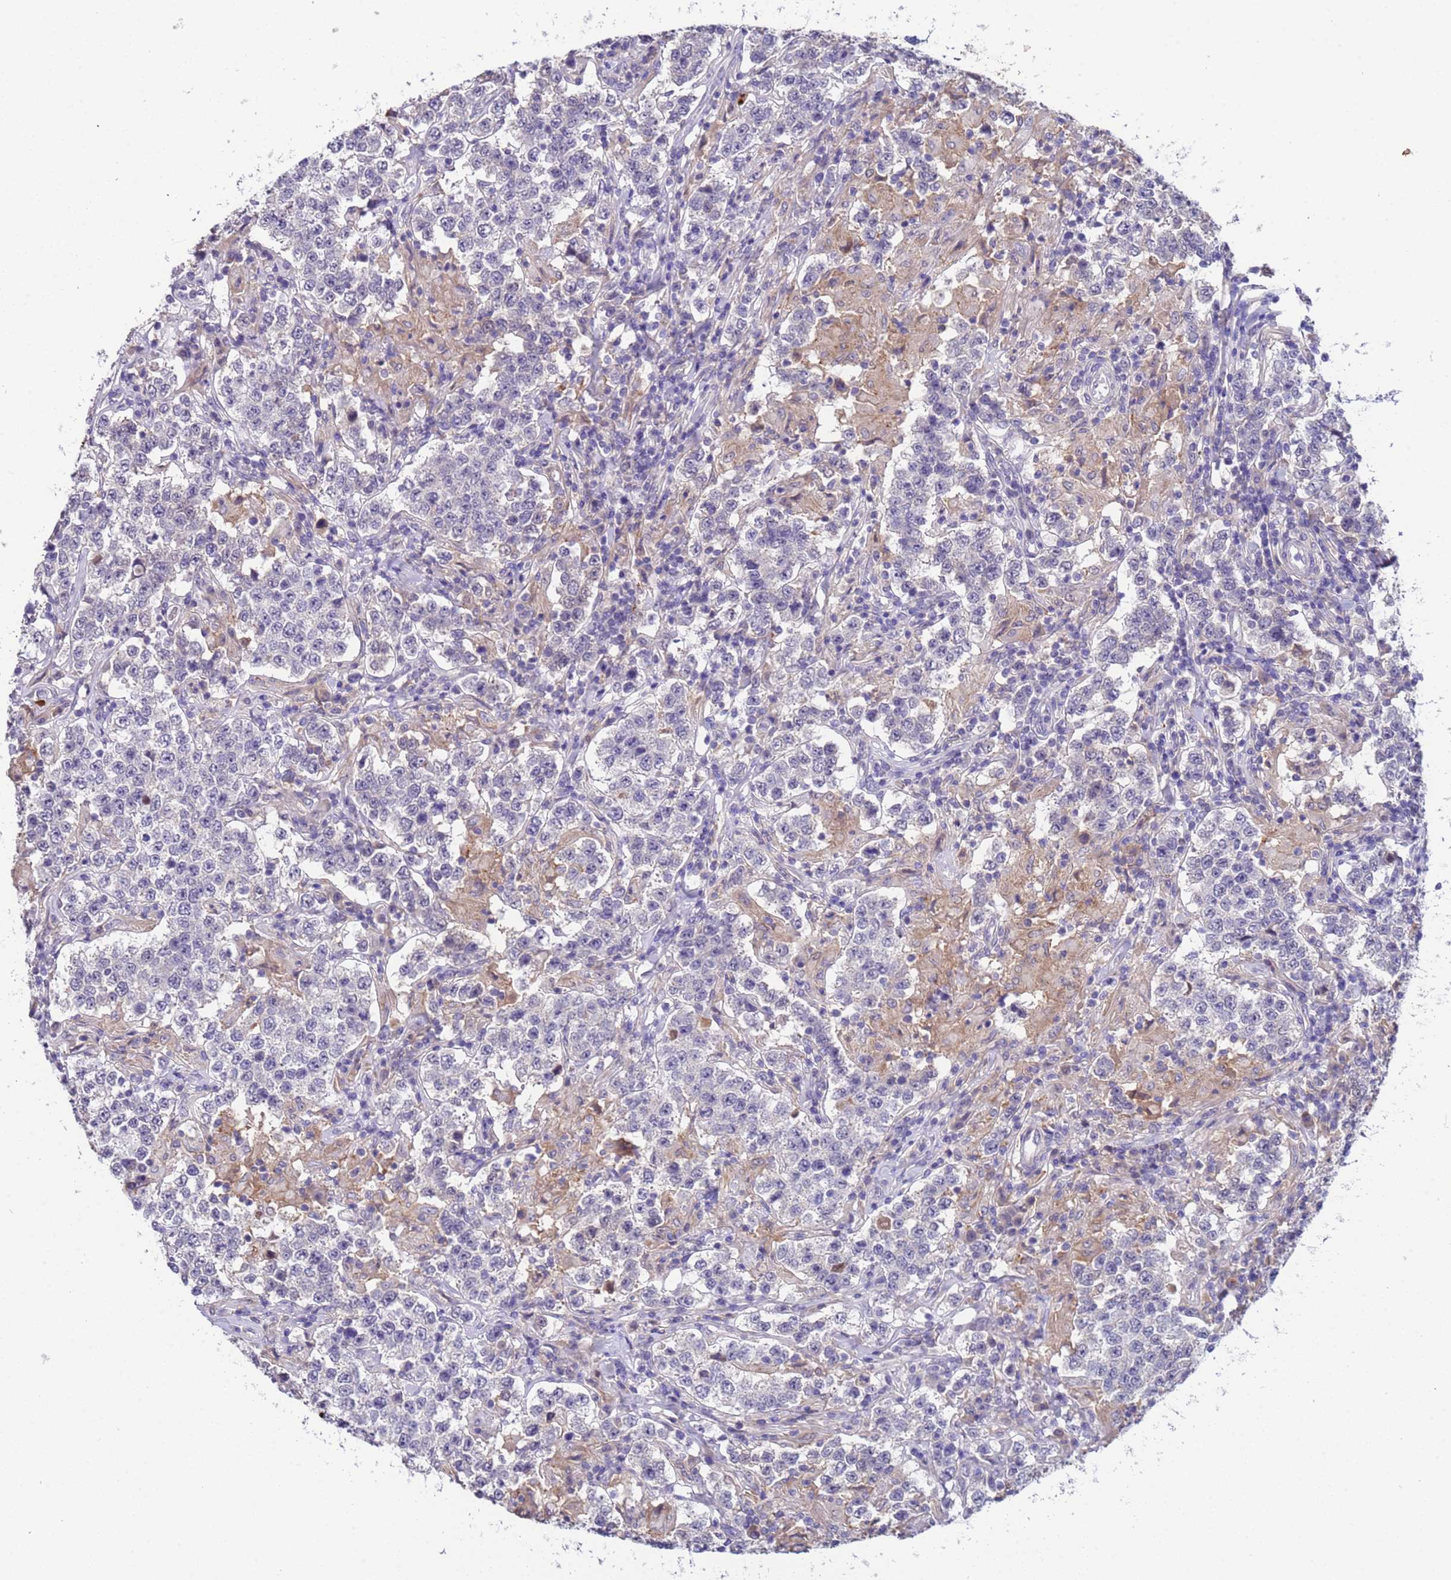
{"staining": {"intensity": "weak", "quantity": "<25%", "location": "nuclear"}, "tissue": "testis cancer", "cell_type": "Tumor cells", "image_type": "cancer", "snomed": [{"axis": "morphology", "description": "Seminoma, NOS"}, {"axis": "morphology", "description": "Carcinoma, Embryonal, NOS"}, {"axis": "topography", "description": "Testis"}], "caption": "This is a micrograph of immunohistochemistry staining of testis embryonal carcinoma, which shows no staining in tumor cells.", "gene": "ZNF248", "patient": {"sex": "male", "age": 41}}